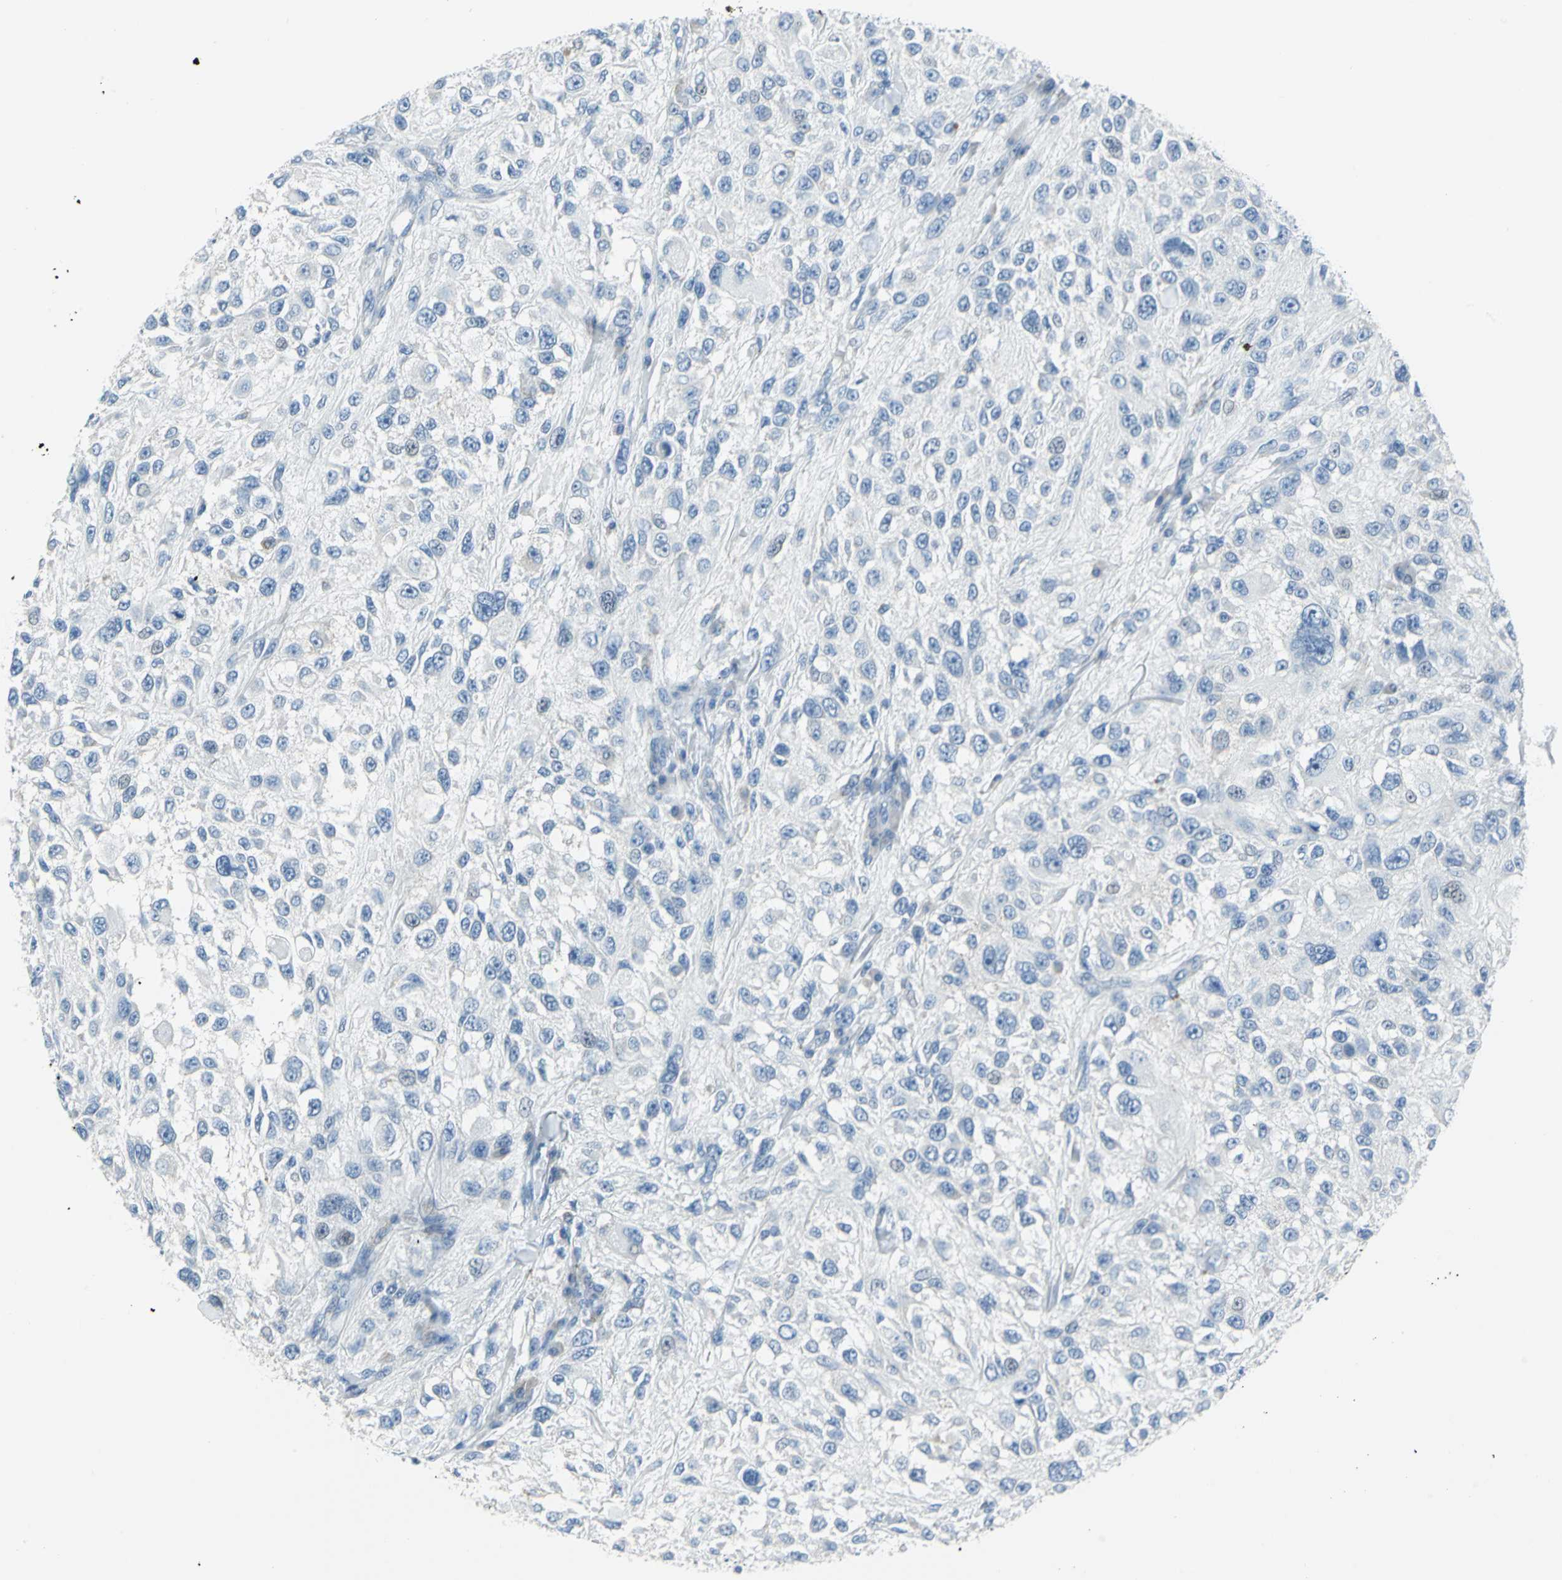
{"staining": {"intensity": "negative", "quantity": "none", "location": "none"}, "tissue": "melanoma", "cell_type": "Tumor cells", "image_type": "cancer", "snomed": [{"axis": "morphology", "description": "Necrosis, NOS"}, {"axis": "morphology", "description": "Malignant melanoma, NOS"}, {"axis": "topography", "description": "Skin"}], "caption": "This is an immunohistochemistry histopathology image of human melanoma. There is no staining in tumor cells.", "gene": "DNAI2", "patient": {"sex": "female", "age": 87}}